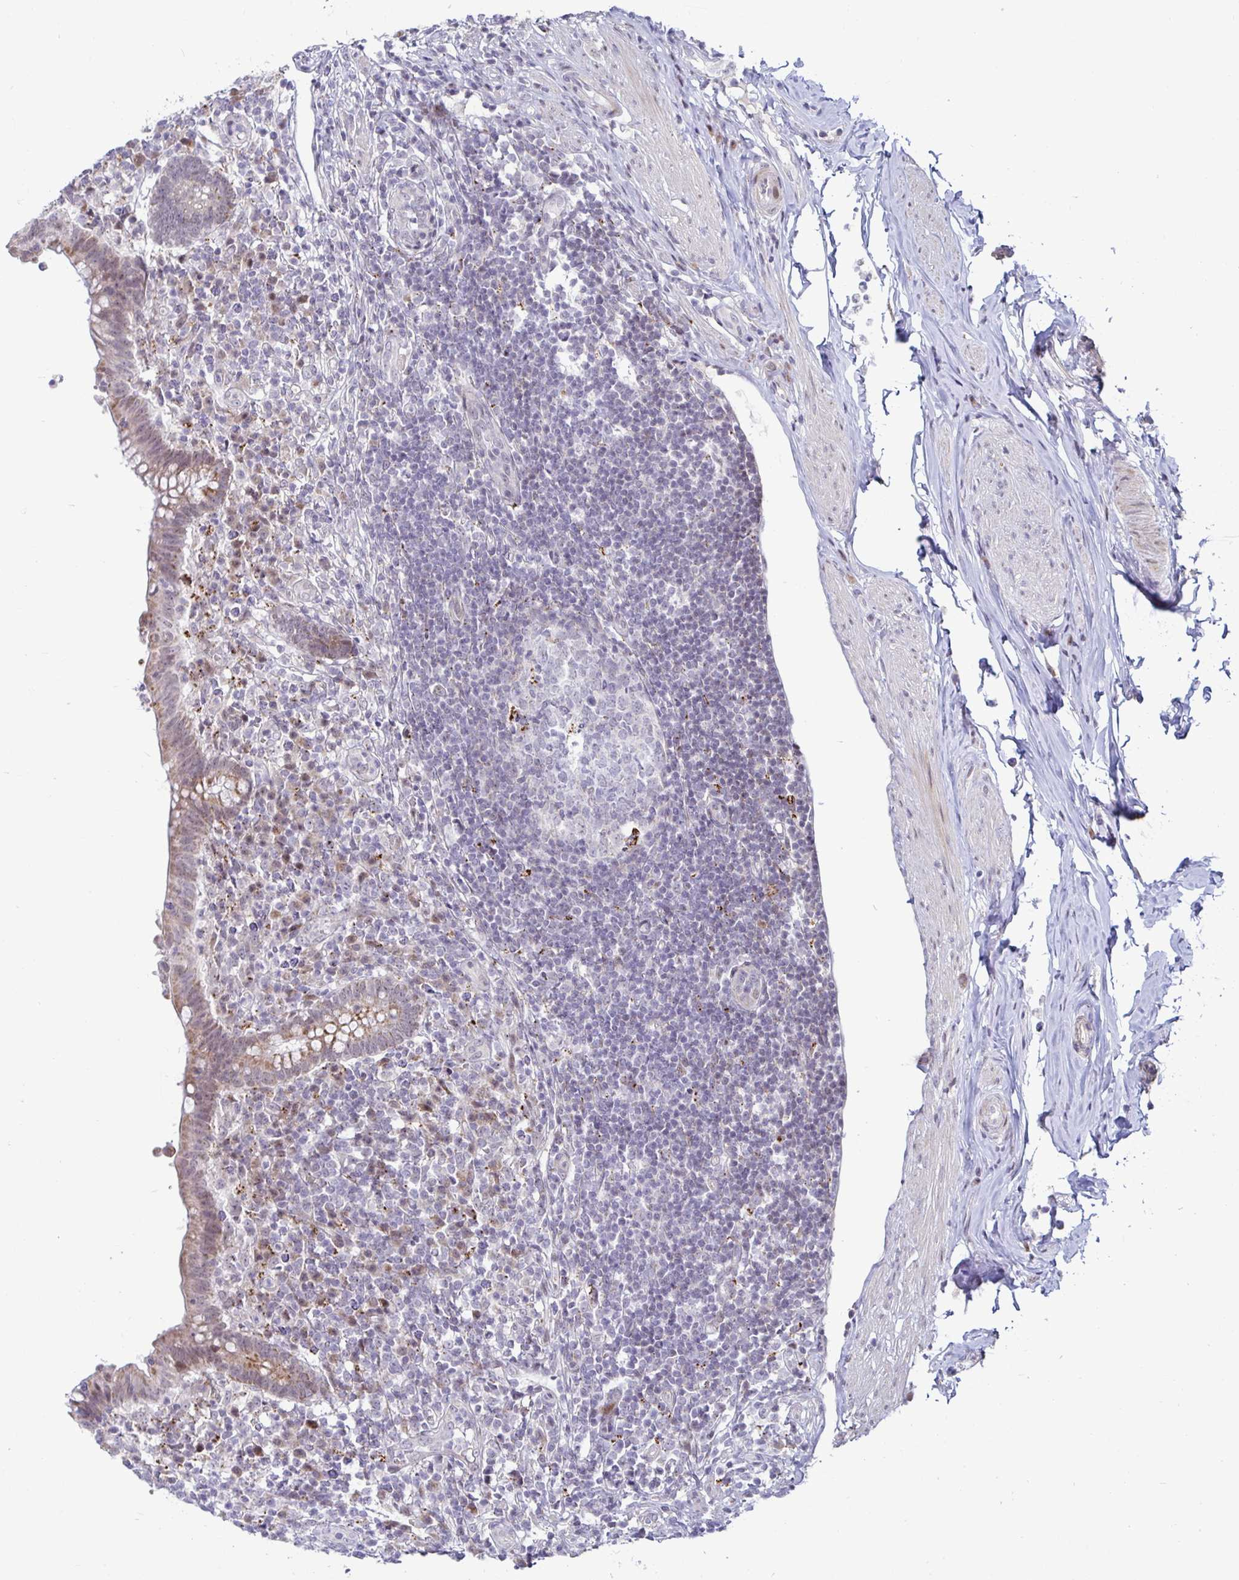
{"staining": {"intensity": "strong", "quantity": "25%-75%", "location": "cytoplasmic/membranous"}, "tissue": "appendix", "cell_type": "Glandular cells", "image_type": "normal", "snomed": [{"axis": "morphology", "description": "Normal tissue, NOS"}, {"axis": "topography", "description": "Appendix"}], "caption": "DAB (3,3'-diaminobenzidine) immunohistochemical staining of benign human appendix reveals strong cytoplasmic/membranous protein positivity in approximately 25%-75% of glandular cells. (brown staining indicates protein expression, while blue staining denotes nuclei).", "gene": "DZIP1", "patient": {"sex": "female", "age": 56}}